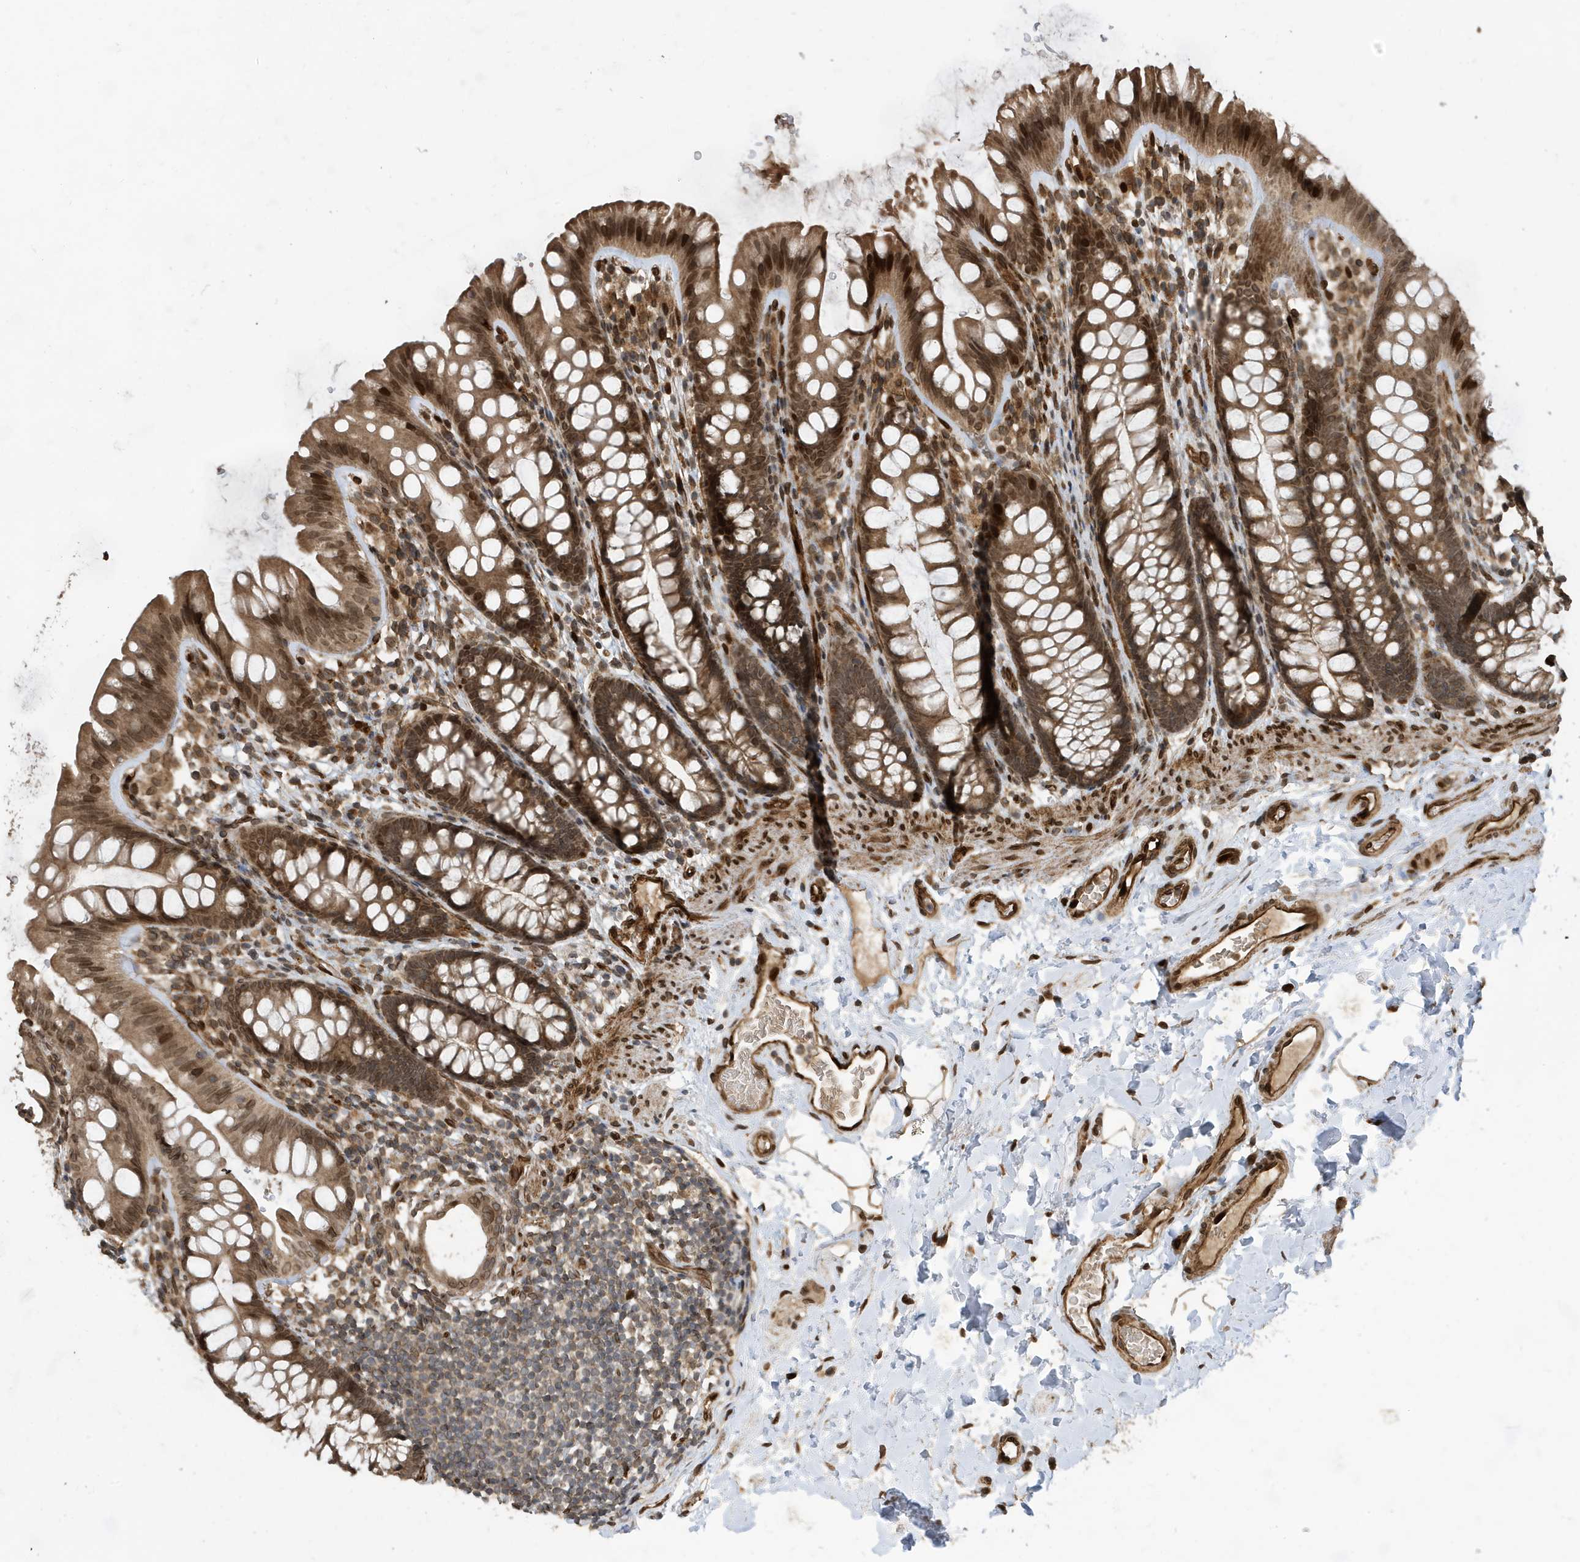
{"staining": {"intensity": "strong", "quantity": ">75%", "location": "cytoplasmic/membranous,nuclear"}, "tissue": "colon", "cell_type": "Endothelial cells", "image_type": "normal", "snomed": [{"axis": "morphology", "description": "Normal tissue, NOS"}, {"axis": "topography", "description": "Colon"}], "caption": "A photomicrograph of human colon stained for a protein demonstrates strong cytoplasmic/membranous,nuclear brown staining in endothelial cells.", "gene": "DUSP18", "patient": {"sex": "female", "age": 62}}